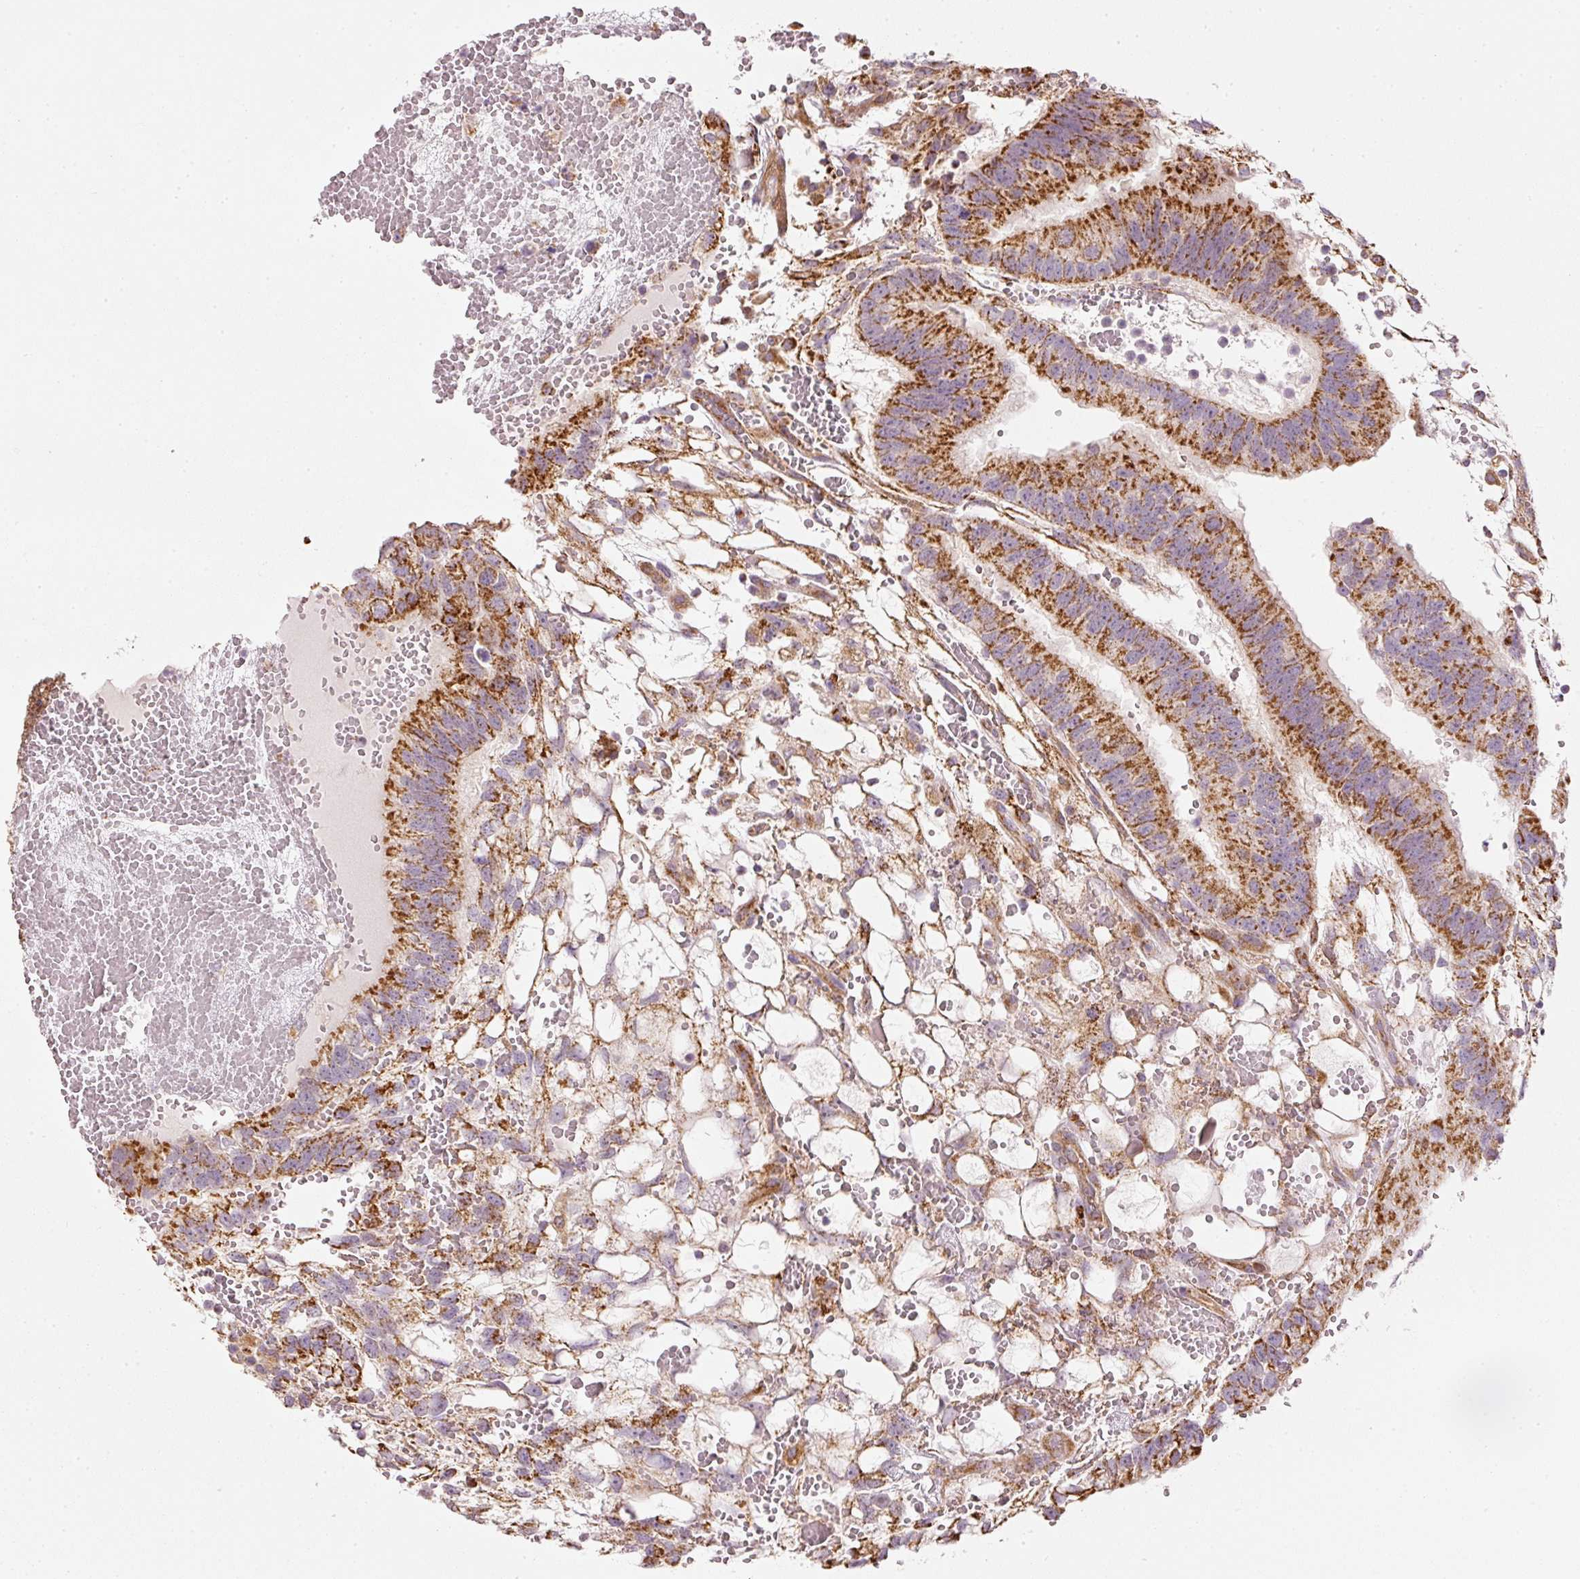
{"staining": {"intensity": "strong", "quantity": ">75%", "location": "cytoplasmic/membranous"}, "tissue": "testis cancer", "cell_type": "Tumor cells", "image_type": "cancer", "snomed": [{"axis": "morphology", "description": "Normal tissue, NOS"}, {"axis": "morphology", "description": "Carcinoma, Embryonal, NOS"}, {"axis": "topography", "description": "Testis"}], "caption": "A micrograph of human testis cancer stained for a protein demonstrates strong cytoplasmic/membranous brown staining in tumor cells.", "gene": "MTHFD1L", "patient": {"sex": "male", "age": 32}}